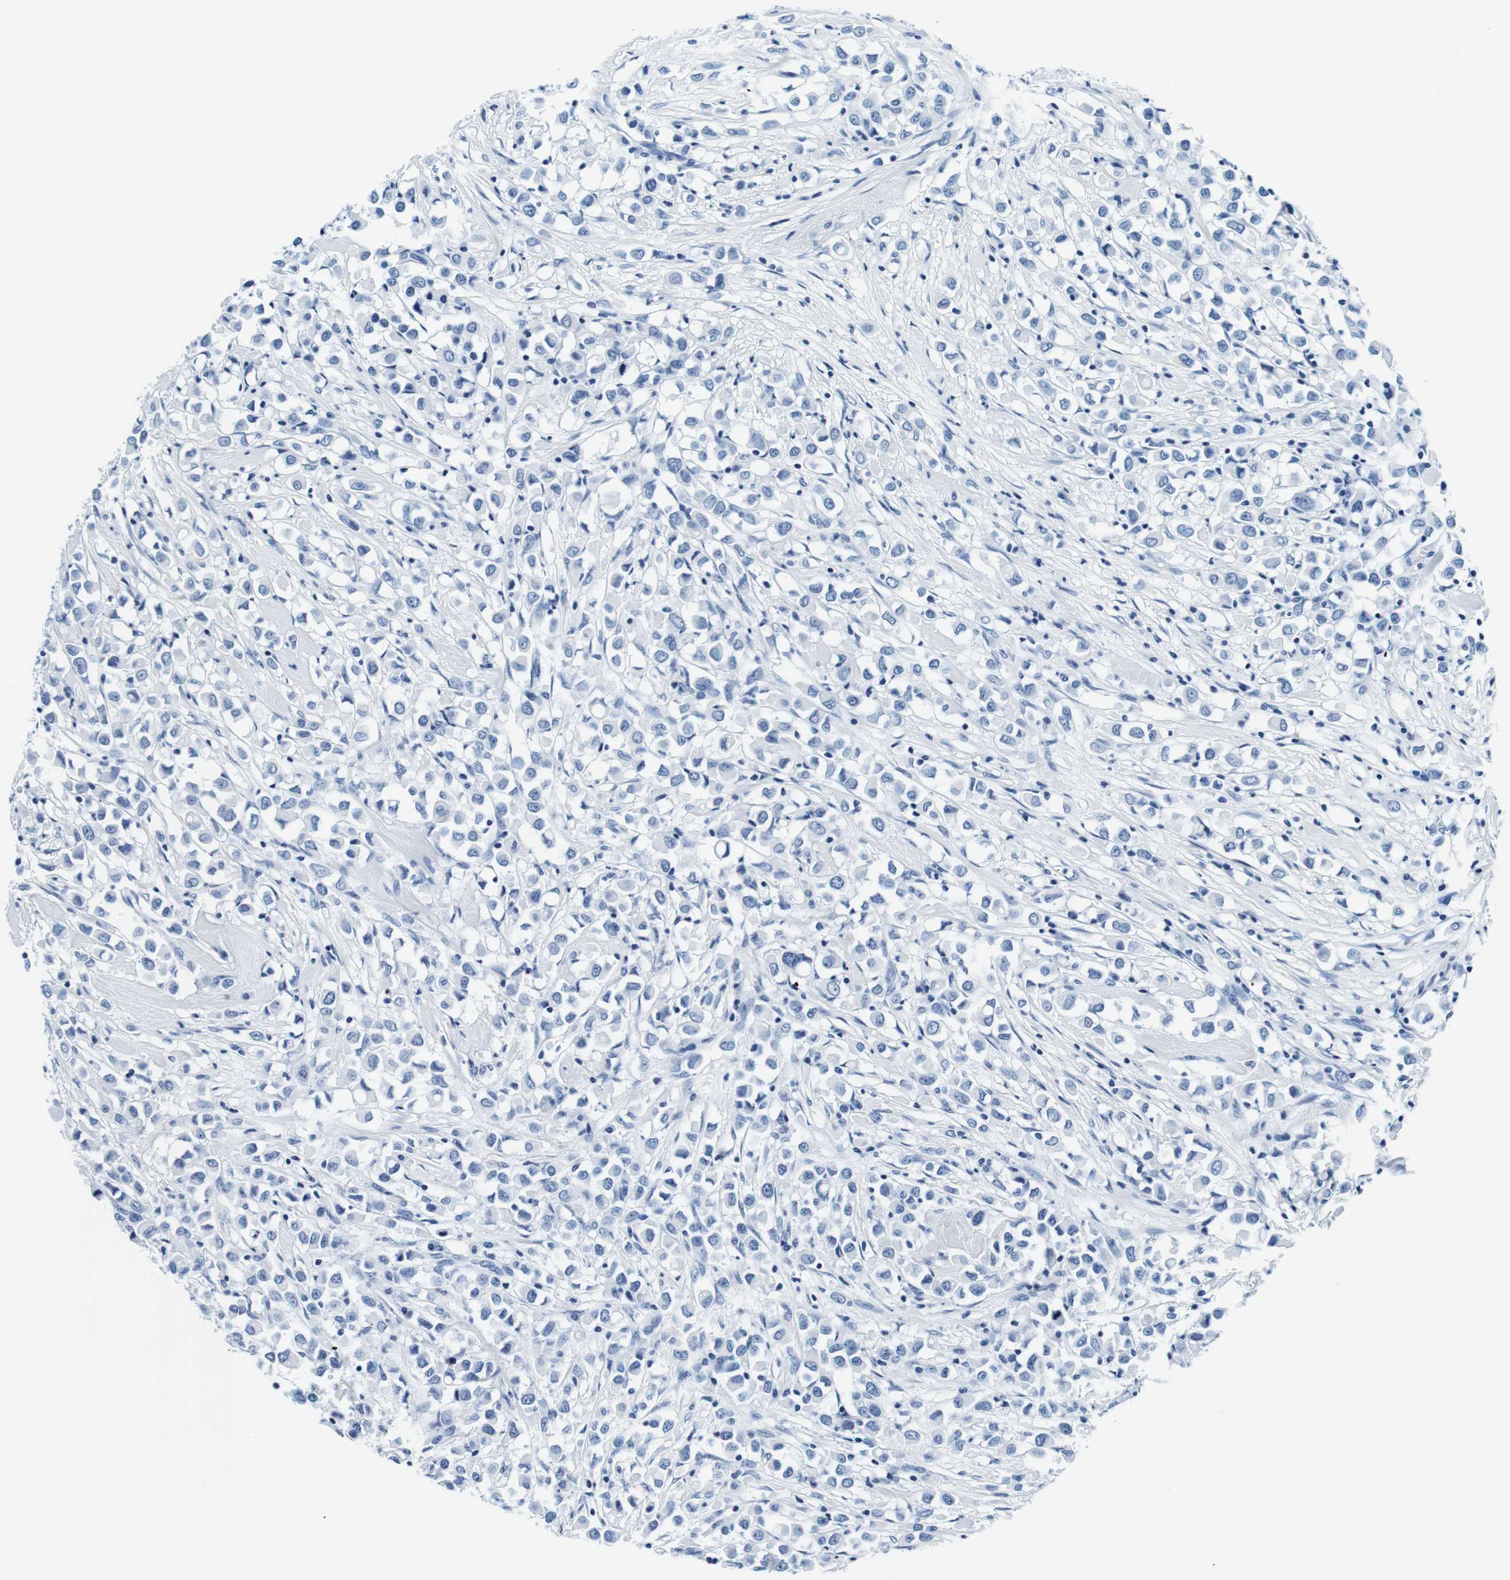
{"staining": {"intensity": "negative", "quantity": "none", "location": "none"}, "tissue": "breast cancer", "cell_type": "Tumor cells", "image_type": "cancer", "snomed": [{"axis": "morphology", "description": "Duct carcinoma"}, {"axis": "topography", "description": "Breast"}], "caption": "Immunohistochemistry micrograph of neoplastic tissue: human breast intraductal carcinoma stained with DAB displays no significant protein staining in tumor cells.", "gene": "ELANE", "patient": {"sex": "female", "age": 61}}